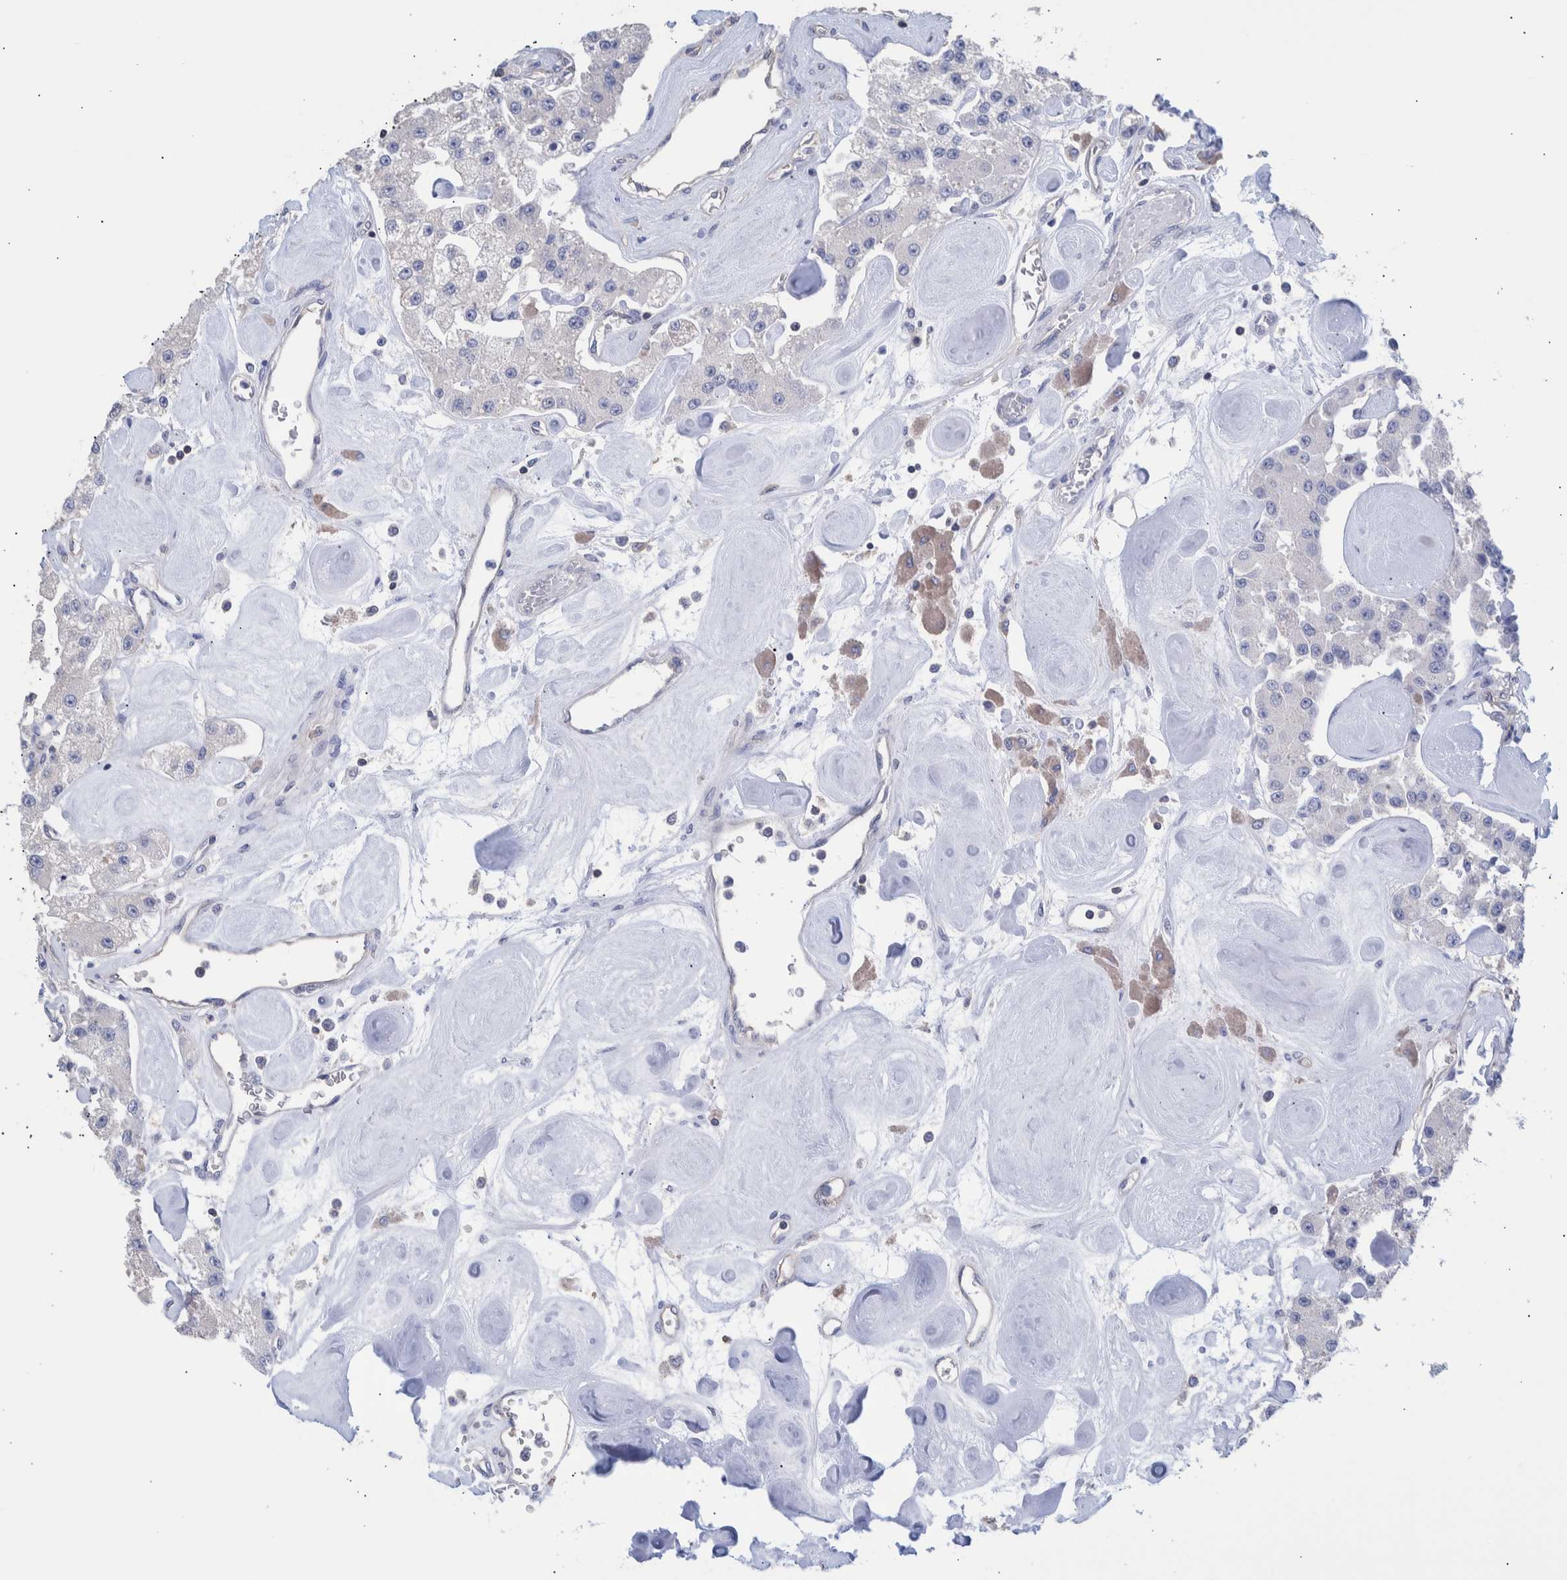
{"staining": {"intensity": "negative", "quantity": "none", "location": "none"}, "tissue": "carcinoid", "cell_type": "Tumor cells", "image_type": "cancer", "snomed": [{"axis": "morphology", "description": "Carcinoid, malignant, NOS"}, {"axis": "topography", "description": "Pancreas"}], "caption": "There is no significant staining in tumor cells of carcinoid. (Stains: DAB IHC with hematoxylin counter stain, Microscopy: brightfield microscopy at high magnification).", "gene": "PPP3CC", "patient": {"sex": "male", "age": 41}}